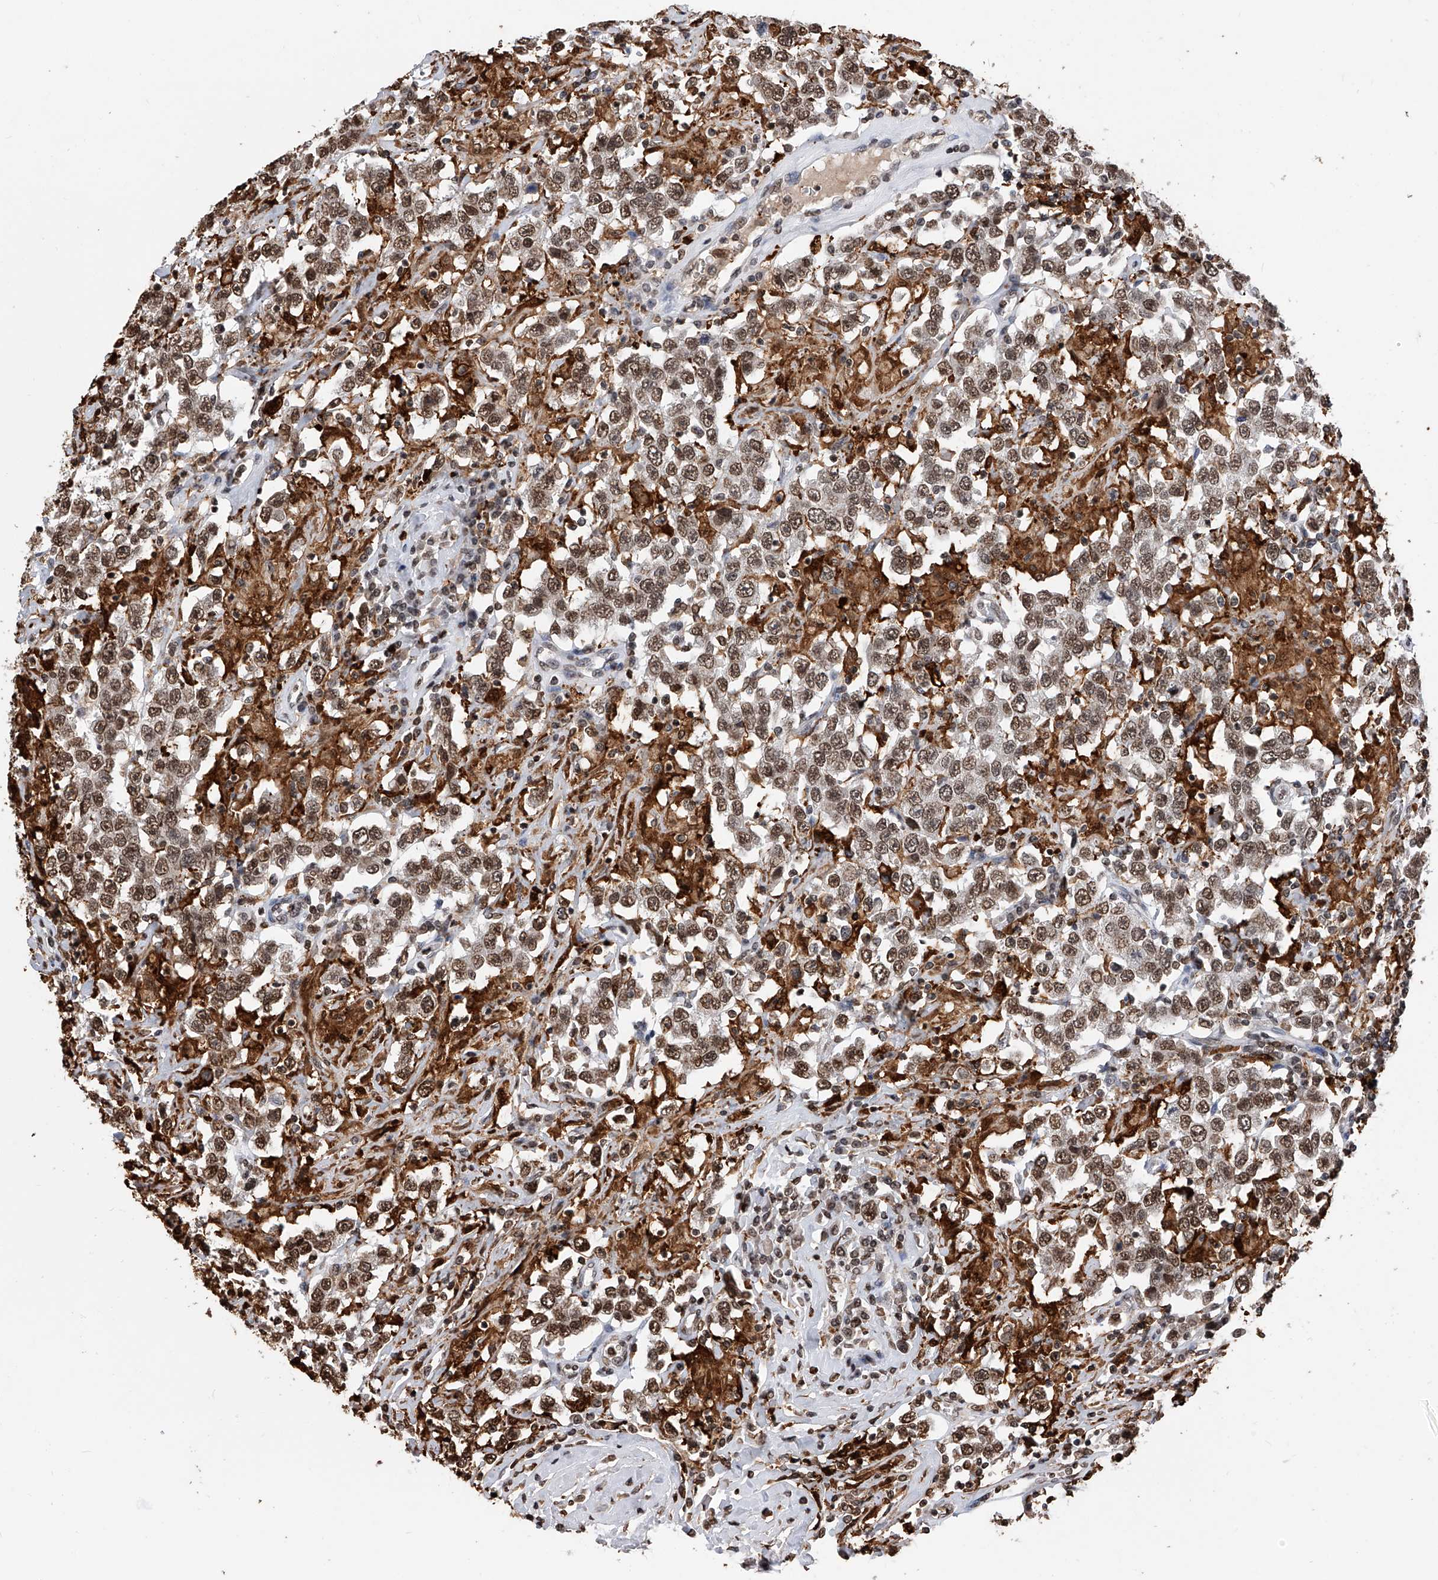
{"staining": {"intensity": "moderate", "quantity": ">75%", "location": "nuclear"}, "tissue": "testis cancer", "cell_type": "Tumor cells", "image_type": "cancer", "snomed": [{"axis": "morphology", "description": "Seminoma, NOS"}, {"axis": "topography", "description": "Testis"}], "caption": "Immunohistochemical staining of testis cancer (seminoma) displays moderate nuclear protein positivity in about >75% of tumor cells.", "gene": "CFAP410", "patient": {"sex": "male", "age": 41}}